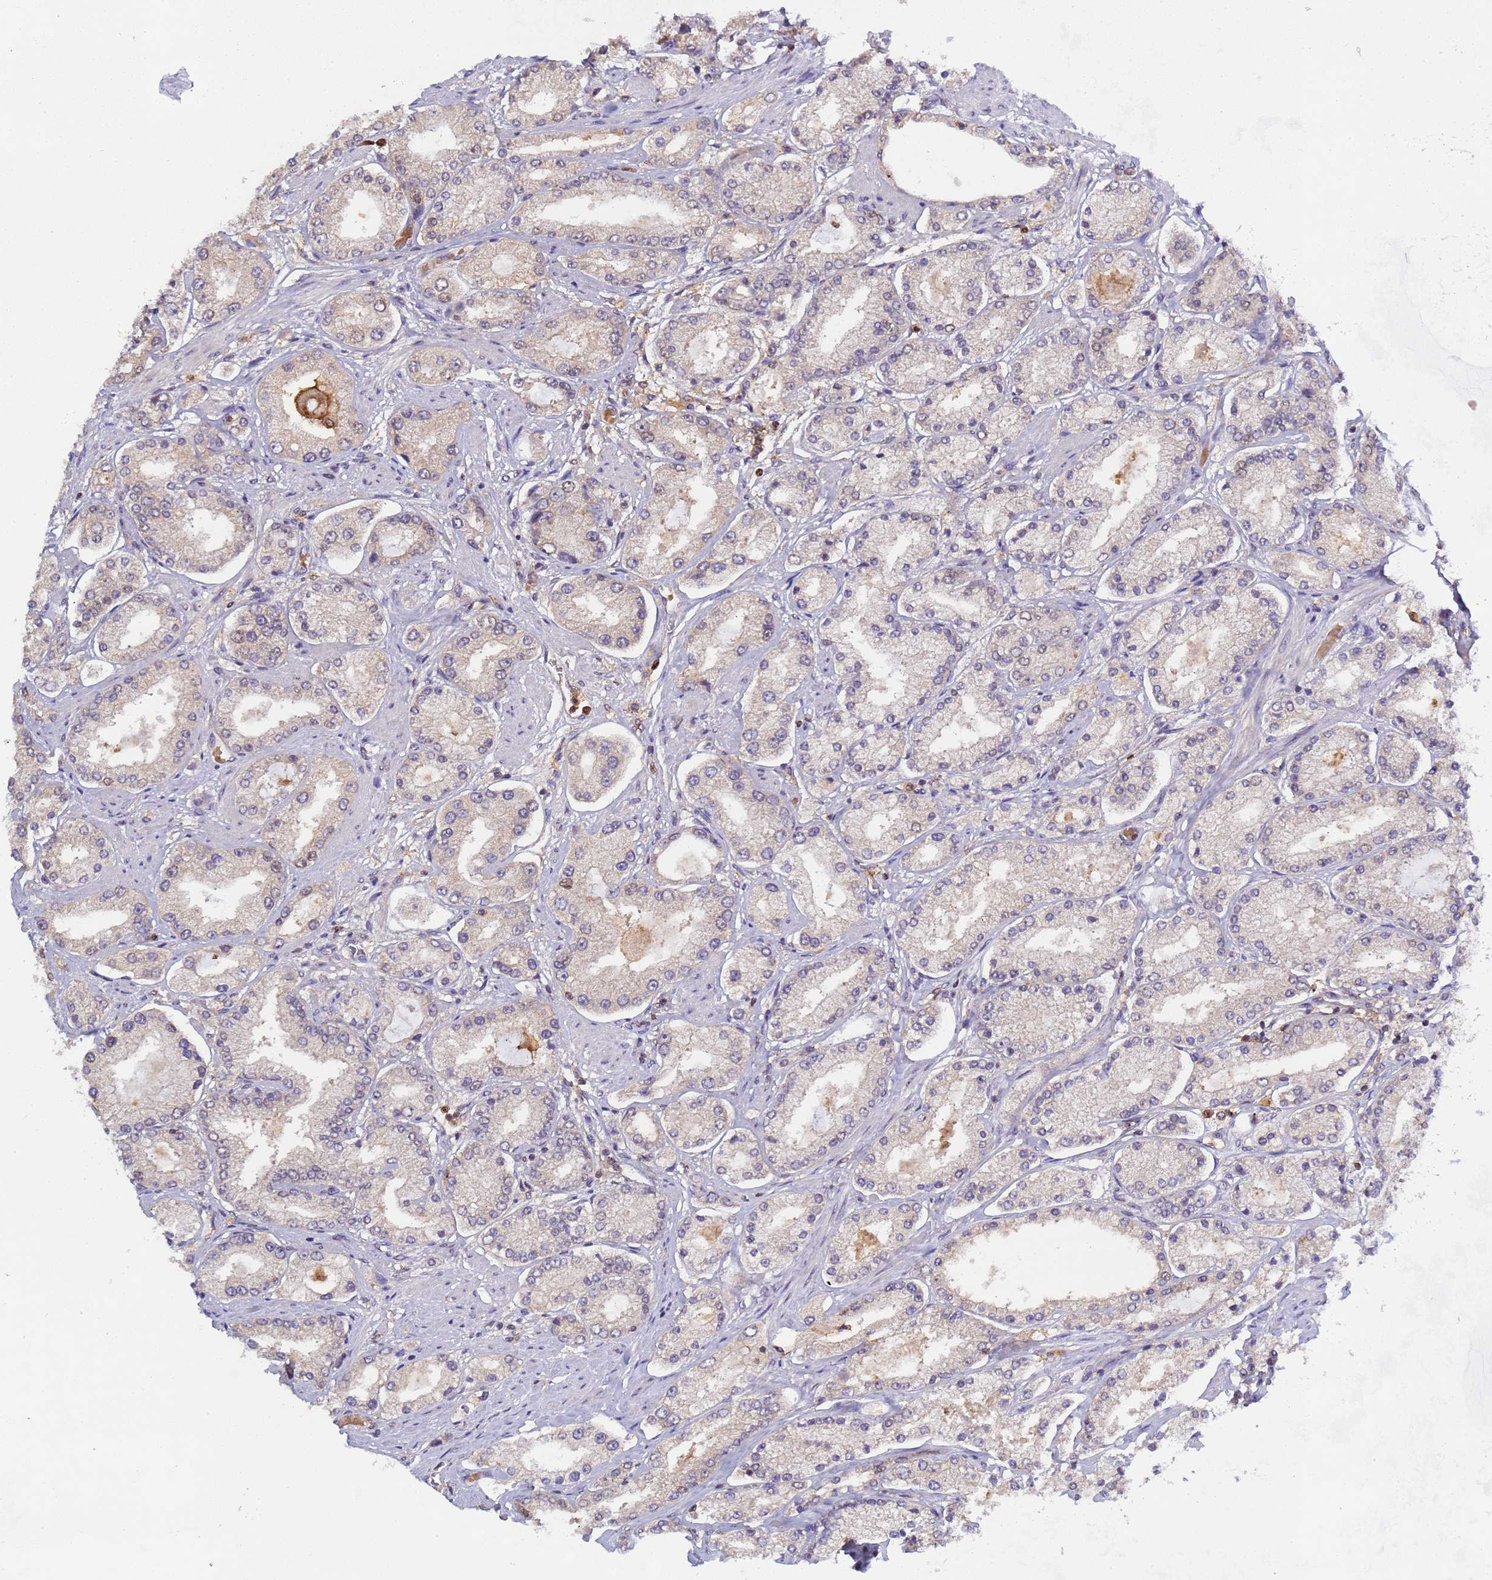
{"staining": {"intensity": "negative", "quantity": "none", "location": "none"}, "tissue": "prostate cancer", "cell_type": "Tumor cells", "image_type": "cancer", "snomed": [{"axis": "morphology", "description": "Adenocarcinoma, High grade"}, {"axis": "topography", "description": "Prostate"}], "caption": "A micrograph of human prostate high-grade adenocarcinoma is negative for staining in tumor cells.", "gene": "CD53", "patient": {"sex": "male", "age": 69}}